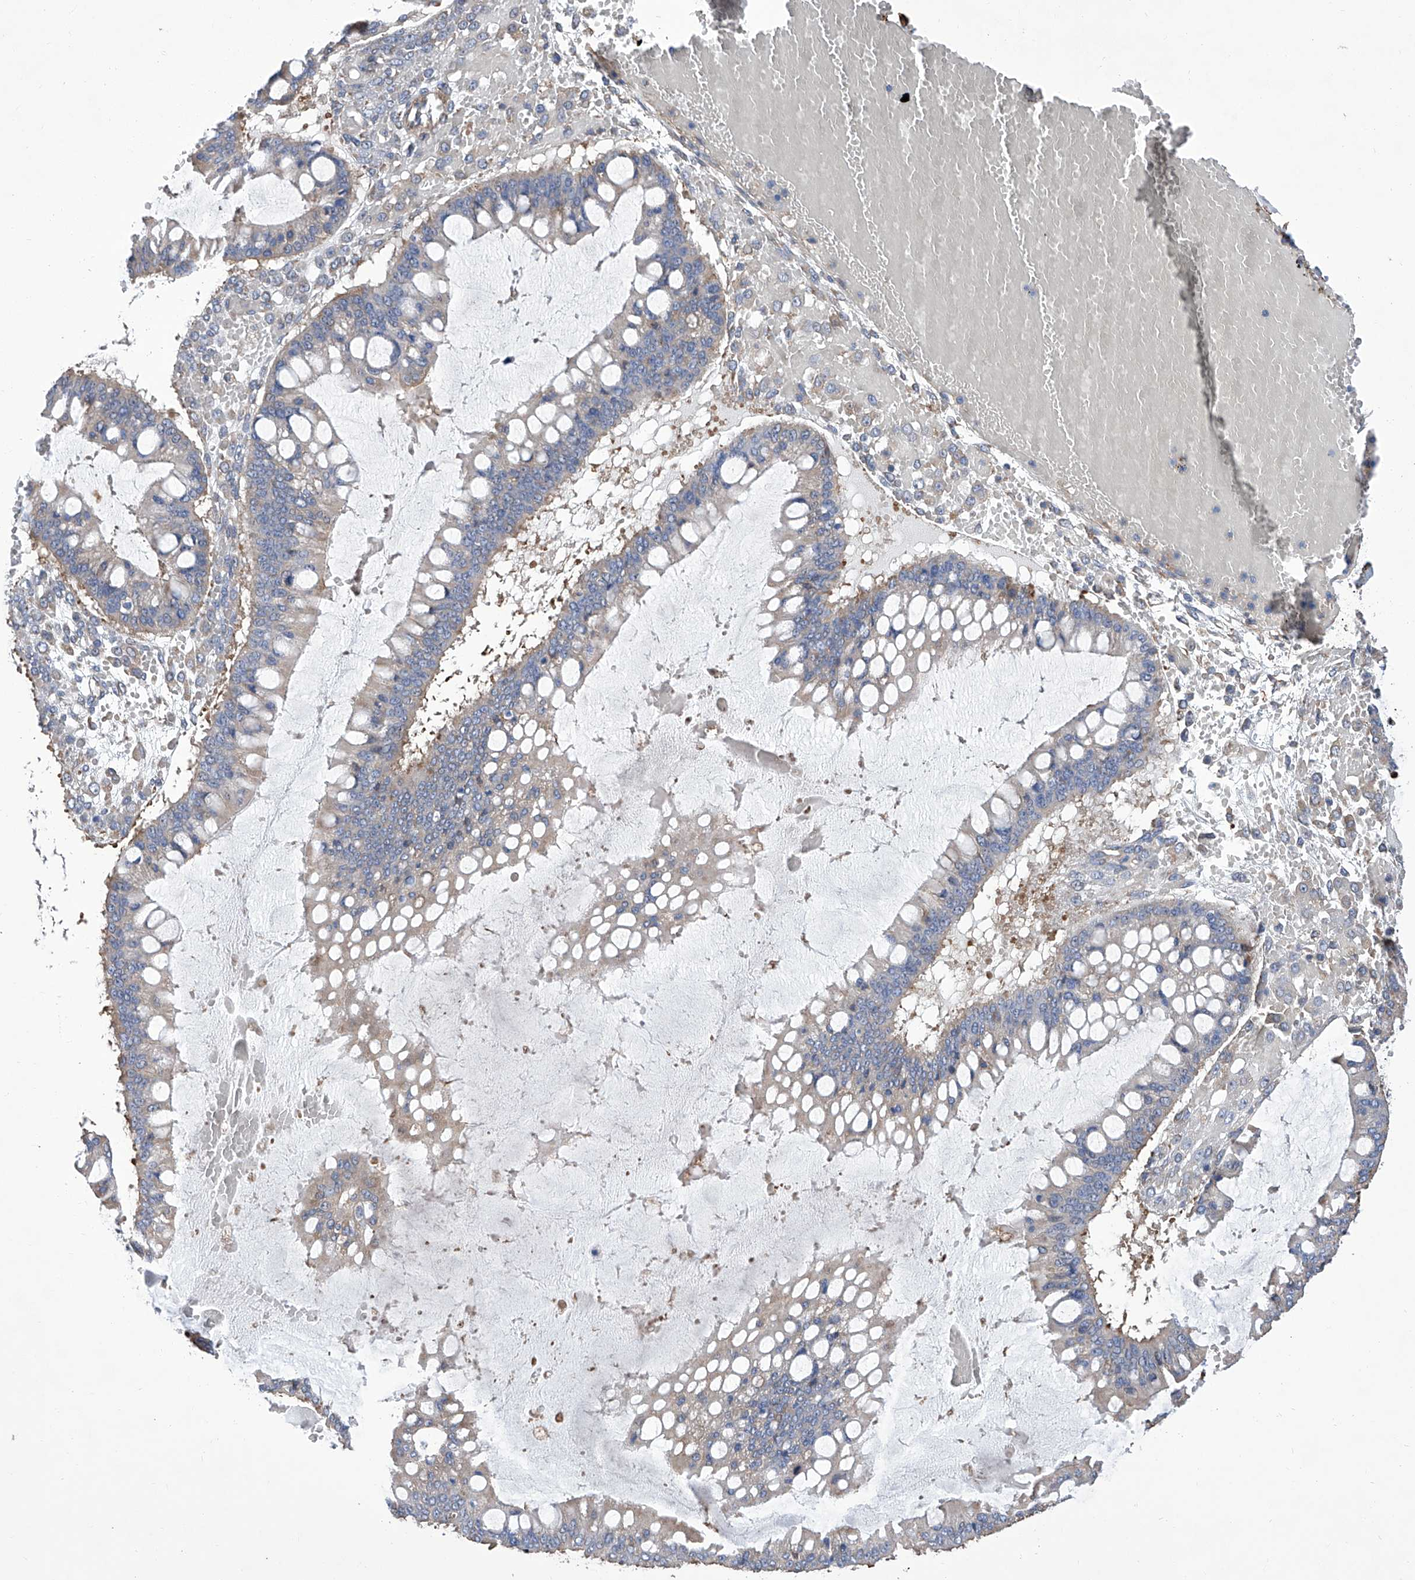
{"staining": {"intensity": "negative", "quantity": "none", "location": "none"}, "tissue": "ovarian cancer", "cell_type": "Tumor cells", "image_type": "cancer", "snomed": [{"axis": "morphology", "description": "Cystadenocarcinoma, mucinous, NOS"}, {"axis": "topography", "description": "Ovary"}], "caption": "This is an immunohistochemistry image of ovarian cancer (mucinous cystadenocarcinoma). There is no positivity in tumor cells.", "gene": "SMS", "patient": {"sex": "female", "age": 73}}